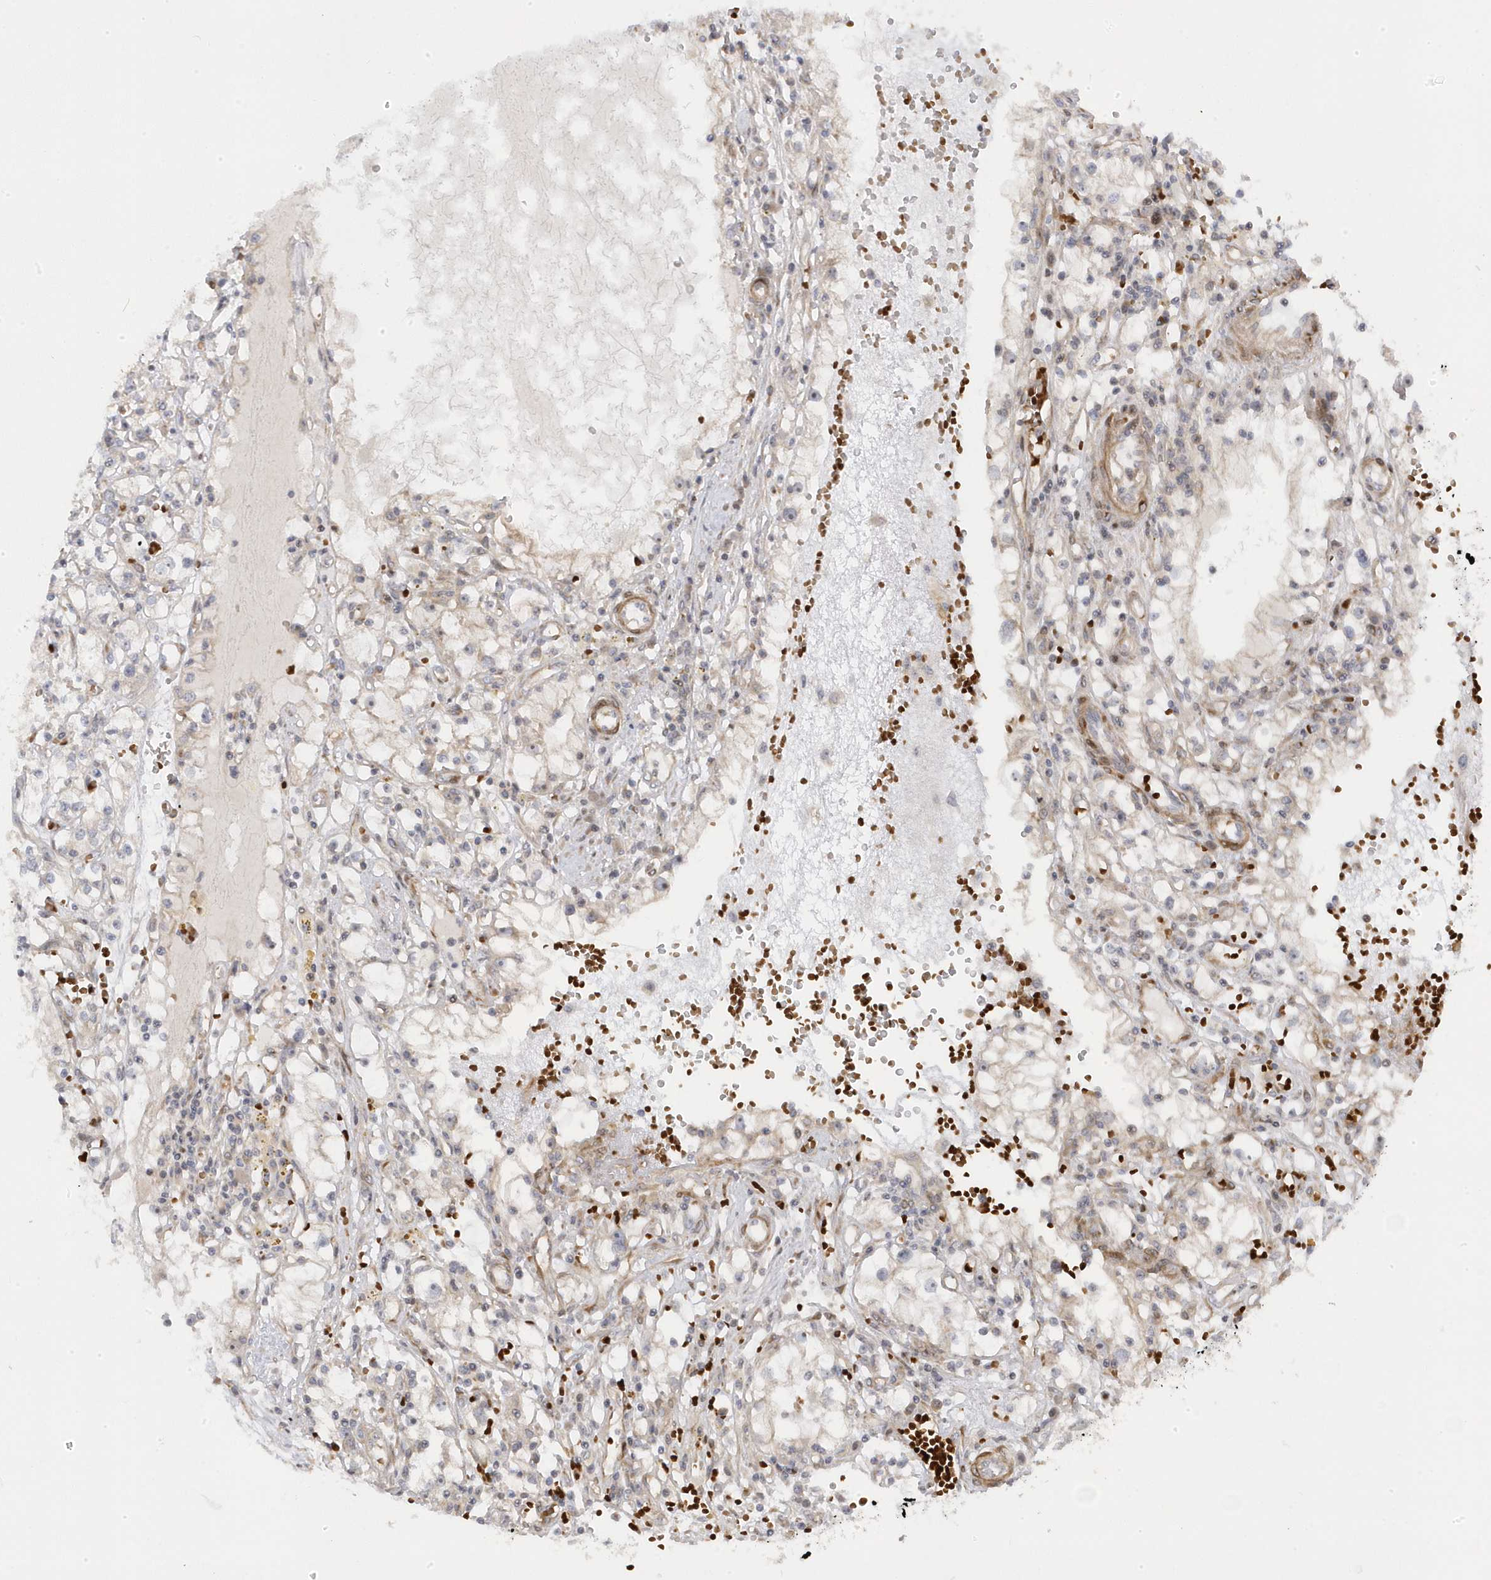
{"staining": {"intensity": "weak", "quantity": "<25%", "location": "cytoplasmic/membranous"}, "tissue": "renal cancer", "cell_type": "Tumor cells", "image_type": "cancer", "snomed": [{"axis": "morphology", "description": "Adenocarcinoma, NOS"}, {"axis": "topography", "description": "Kidney"}], "caption": "Tumor cells are negative for brown protein staining in adenocarcinoma (renal). Brightfield microscopy of immunohistochemistry stained with DAB (3,3'-diaminobenzidine) (brown) and hematoxylin (blue), captured at high magnification.", "gene": "MAP7D3", "patient": {"sex": "male", "age": 56}}